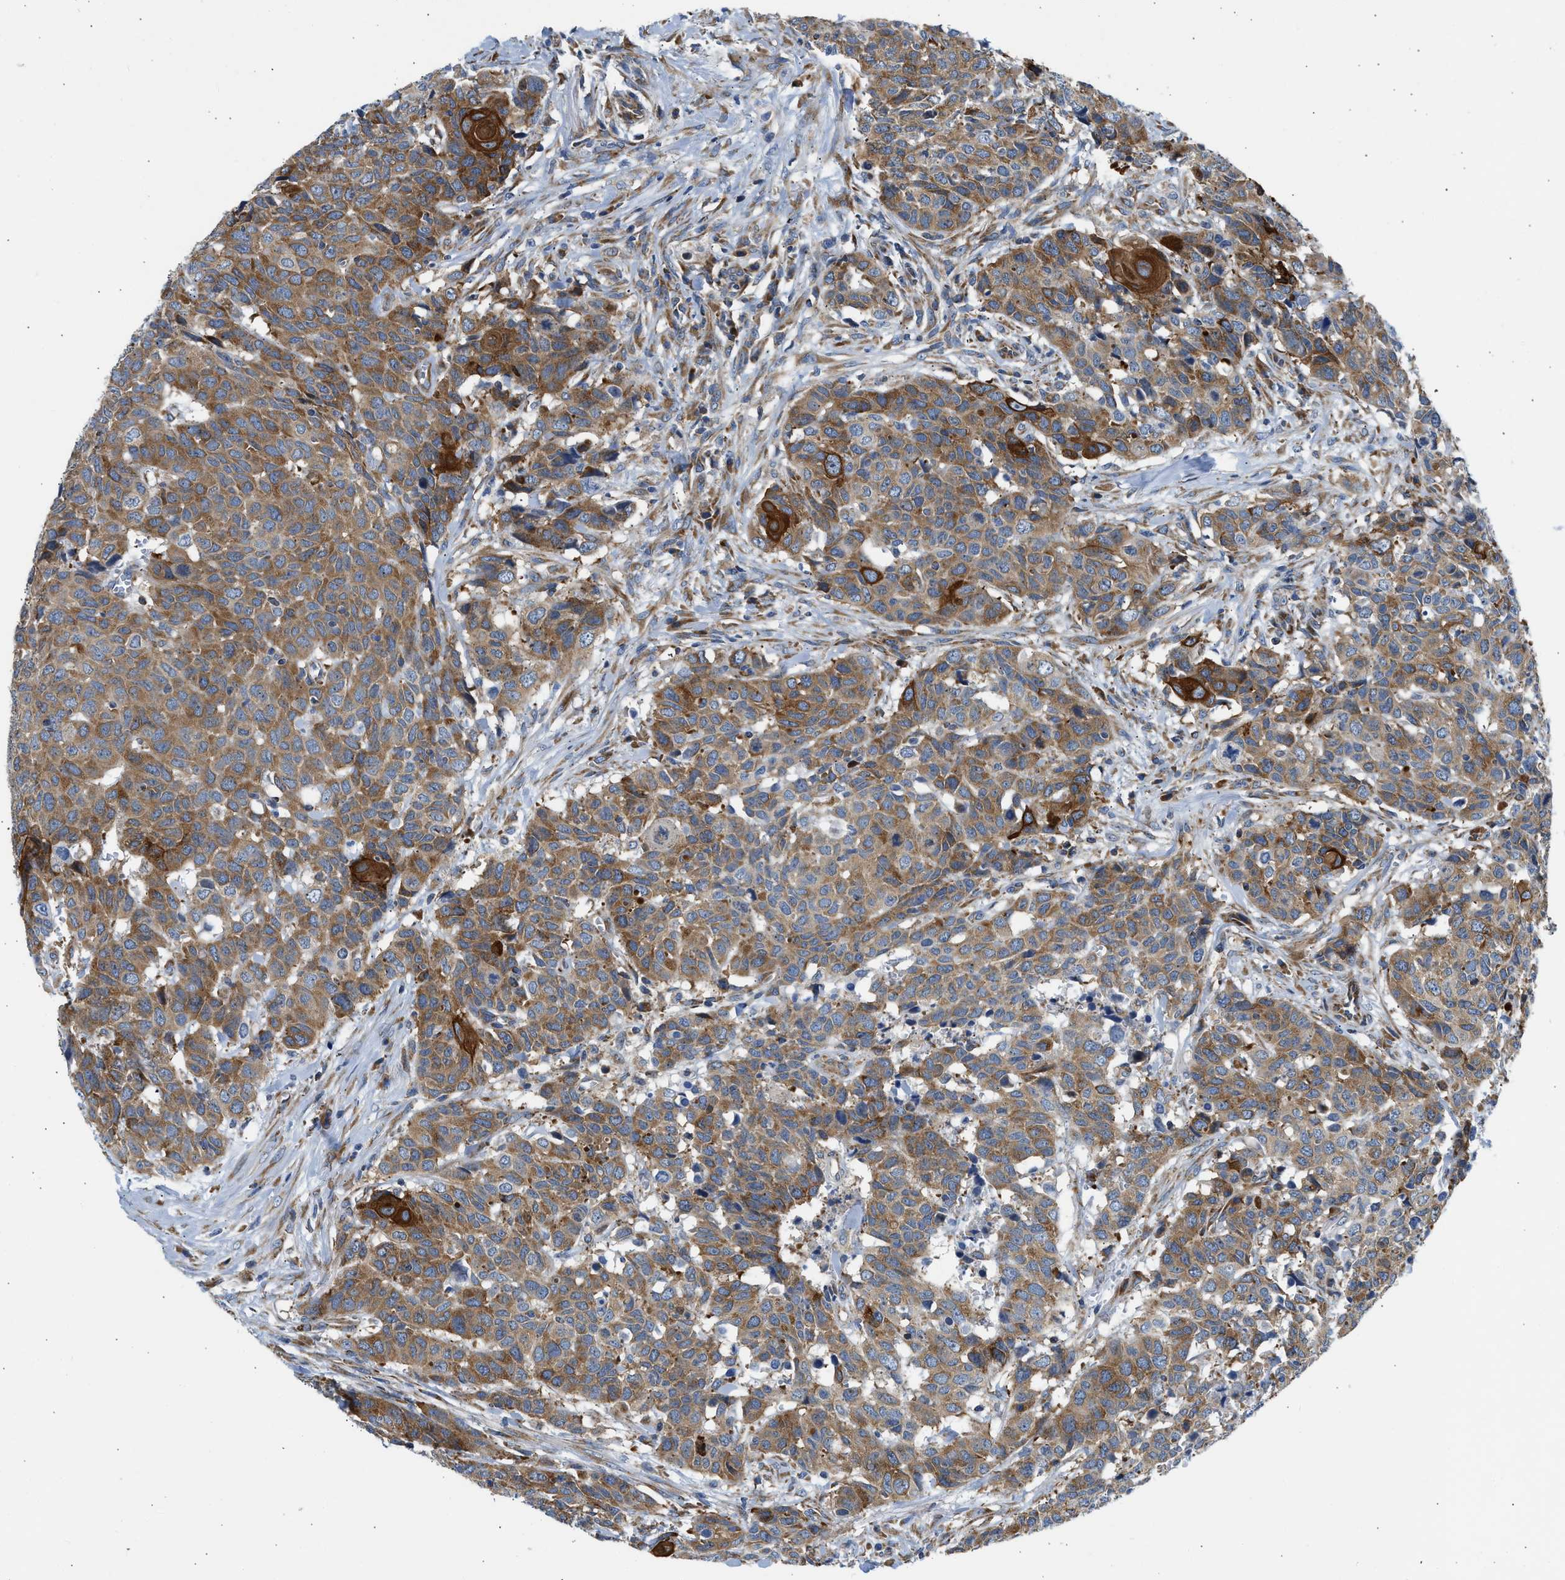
{"staining": {"intensity": "moderate", "quantity": ">75%", "location": "cytoplasmic/membranous"}, "tissue": "head and neck cancer", "cell_type": "Tumor cells", "image_type": "cancer", "snomed": [{"axis": "morphology", "description": "Squamous cell carcinoma, NOS"}, {"axis": "topography", "description": "Head-Neck"}], "caption": "A micrograph of human squamous cell carcinoma (head and neck) stained for a protein reveals moderate cytoplasmic/membranous brown staining in tumor cells.", "gene": "CAMKK2", "patient": {"sex": "male", "age": 66}}